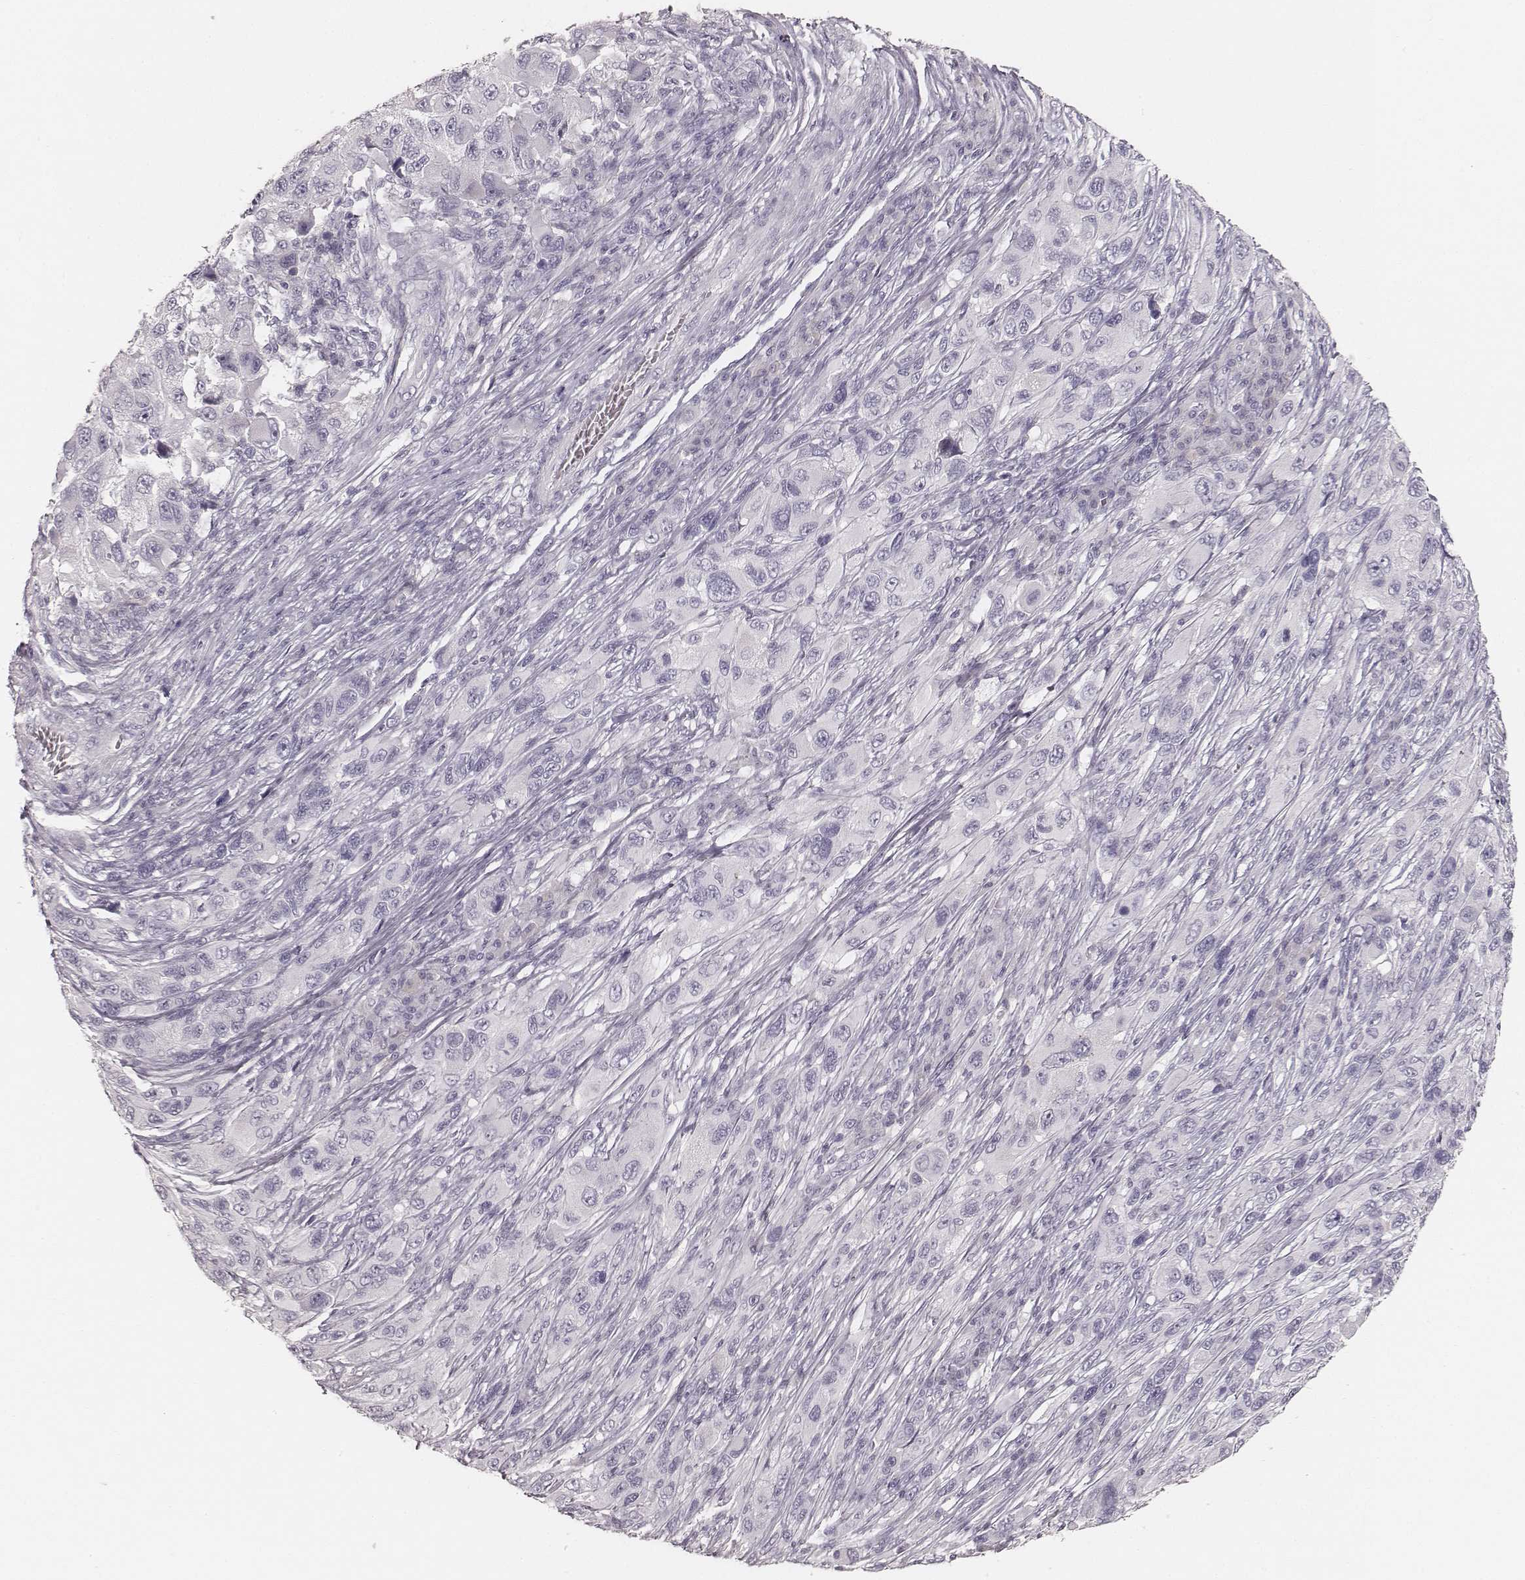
{"staining": {"intensity": "negative", "quantity": "none", "location": "none"}, "tissue": "melanoma", "cell_type": "Tumor cells", "image_type": "cancer", "snomed": [{"axis": "morphology", "description": "Malignant melanoma, NOS"}, {"axis": "topography", "description": "Skin"}], "caption": "A high-resolution photomicrograph shows immunohistochemistry (IHC) staining of melanoma, which shows no significant positivity in tumor cells. (Stains: DAB (3,3'-diaminobenzidine) IHC with hematoxylin counter stain, Microscopy: brightfield microscopy at high magnification).", "gene": "KRT31", "patient": {"sex": "male", "age": 53}}